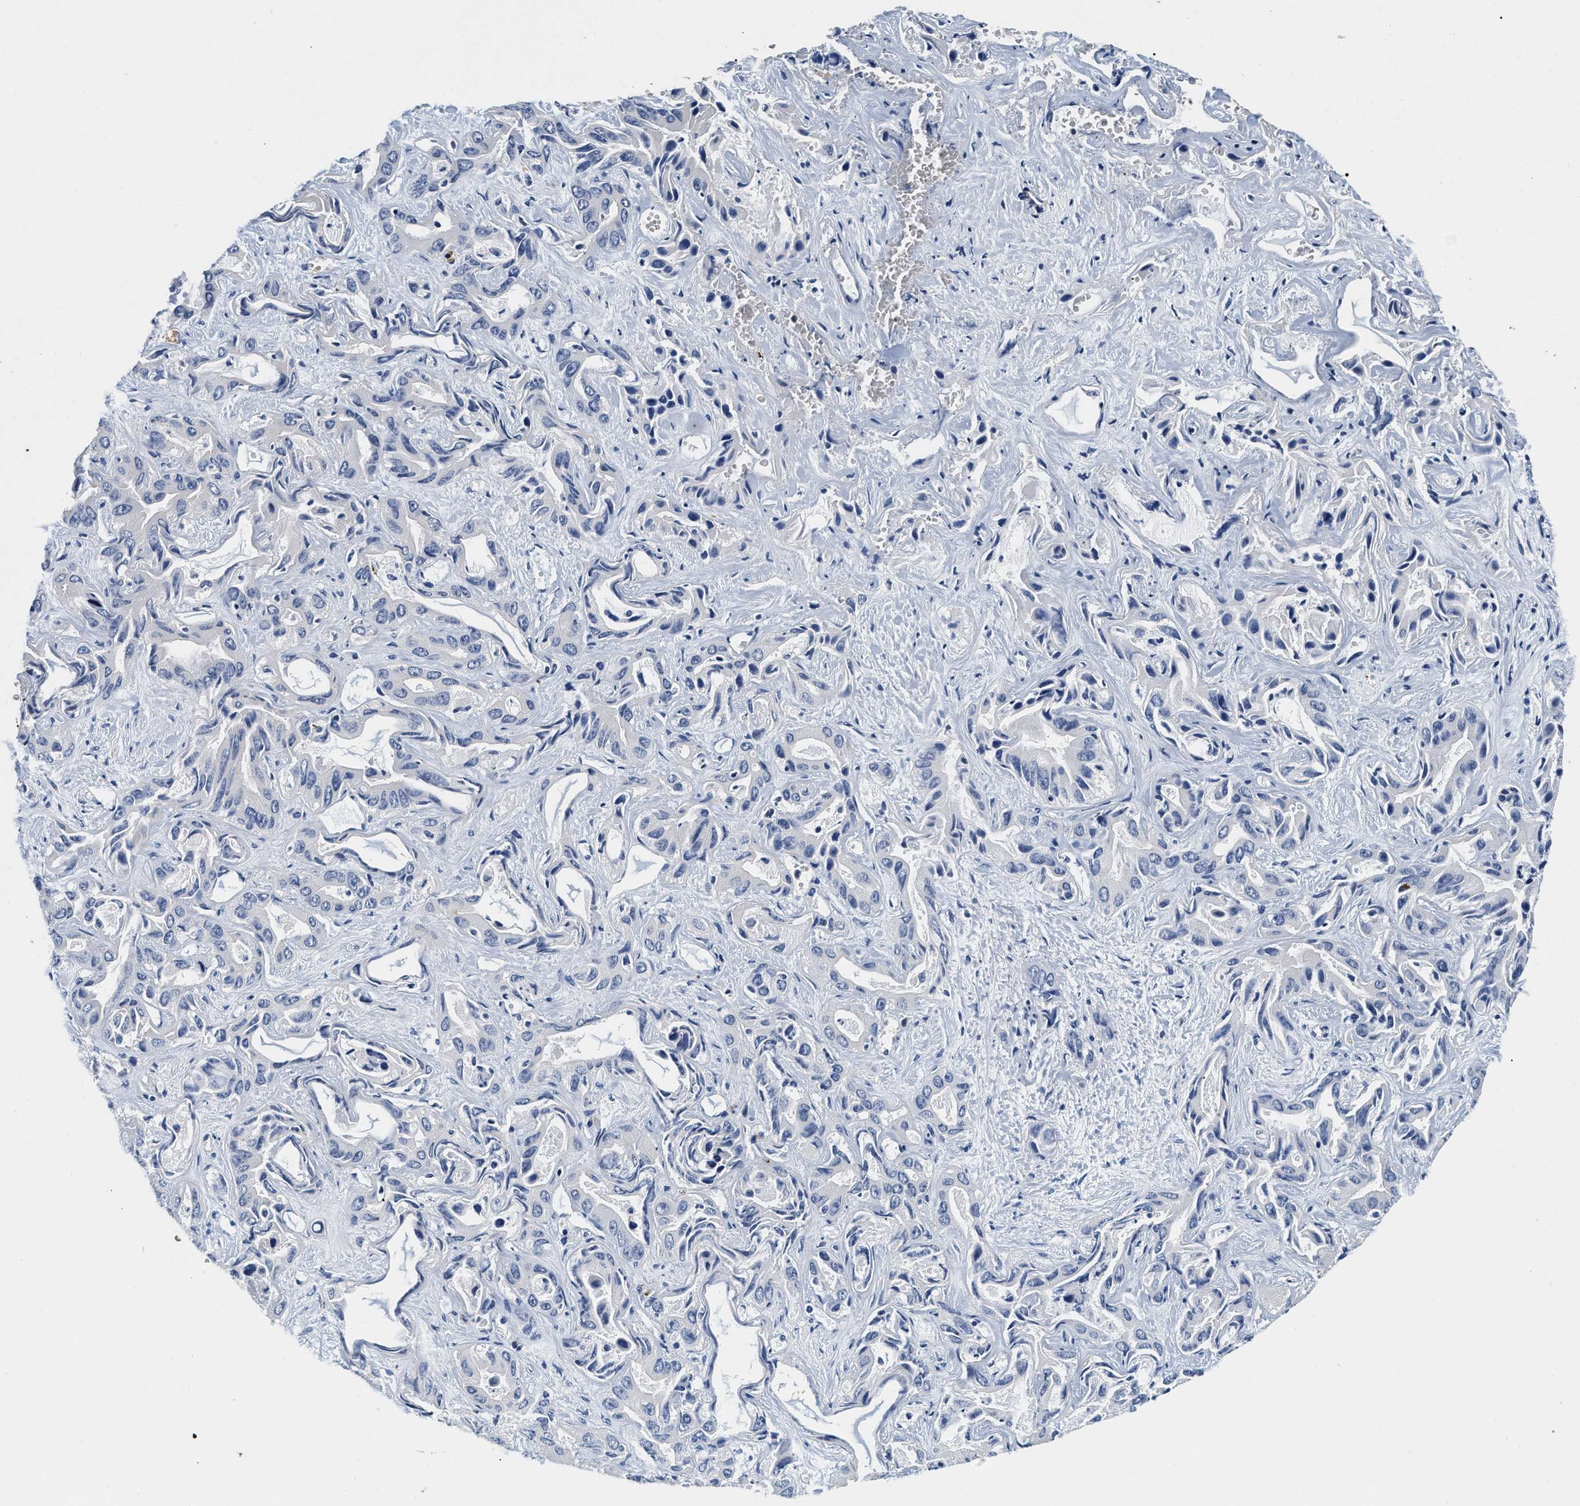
{"staining": {"intensity": "negative", "quantity": "none", "location": "none"}, "tissue": "liver cancer", "cell_type": "Tumor cells", "image_type": "cancer", "snomed": [{"axis": "morphology", "description": "Cholangiocarcinoma"}, {"axis": "topography", "description": "Liver"}], "caption": "High power microscopy micrograph of an immunohistochemistry histopathology image of liver cholangiocarcinoma, revealing no significant staining in tumor cells.", "gene": "ABCG8", "patient": {"sex": "female", "age": 52}}